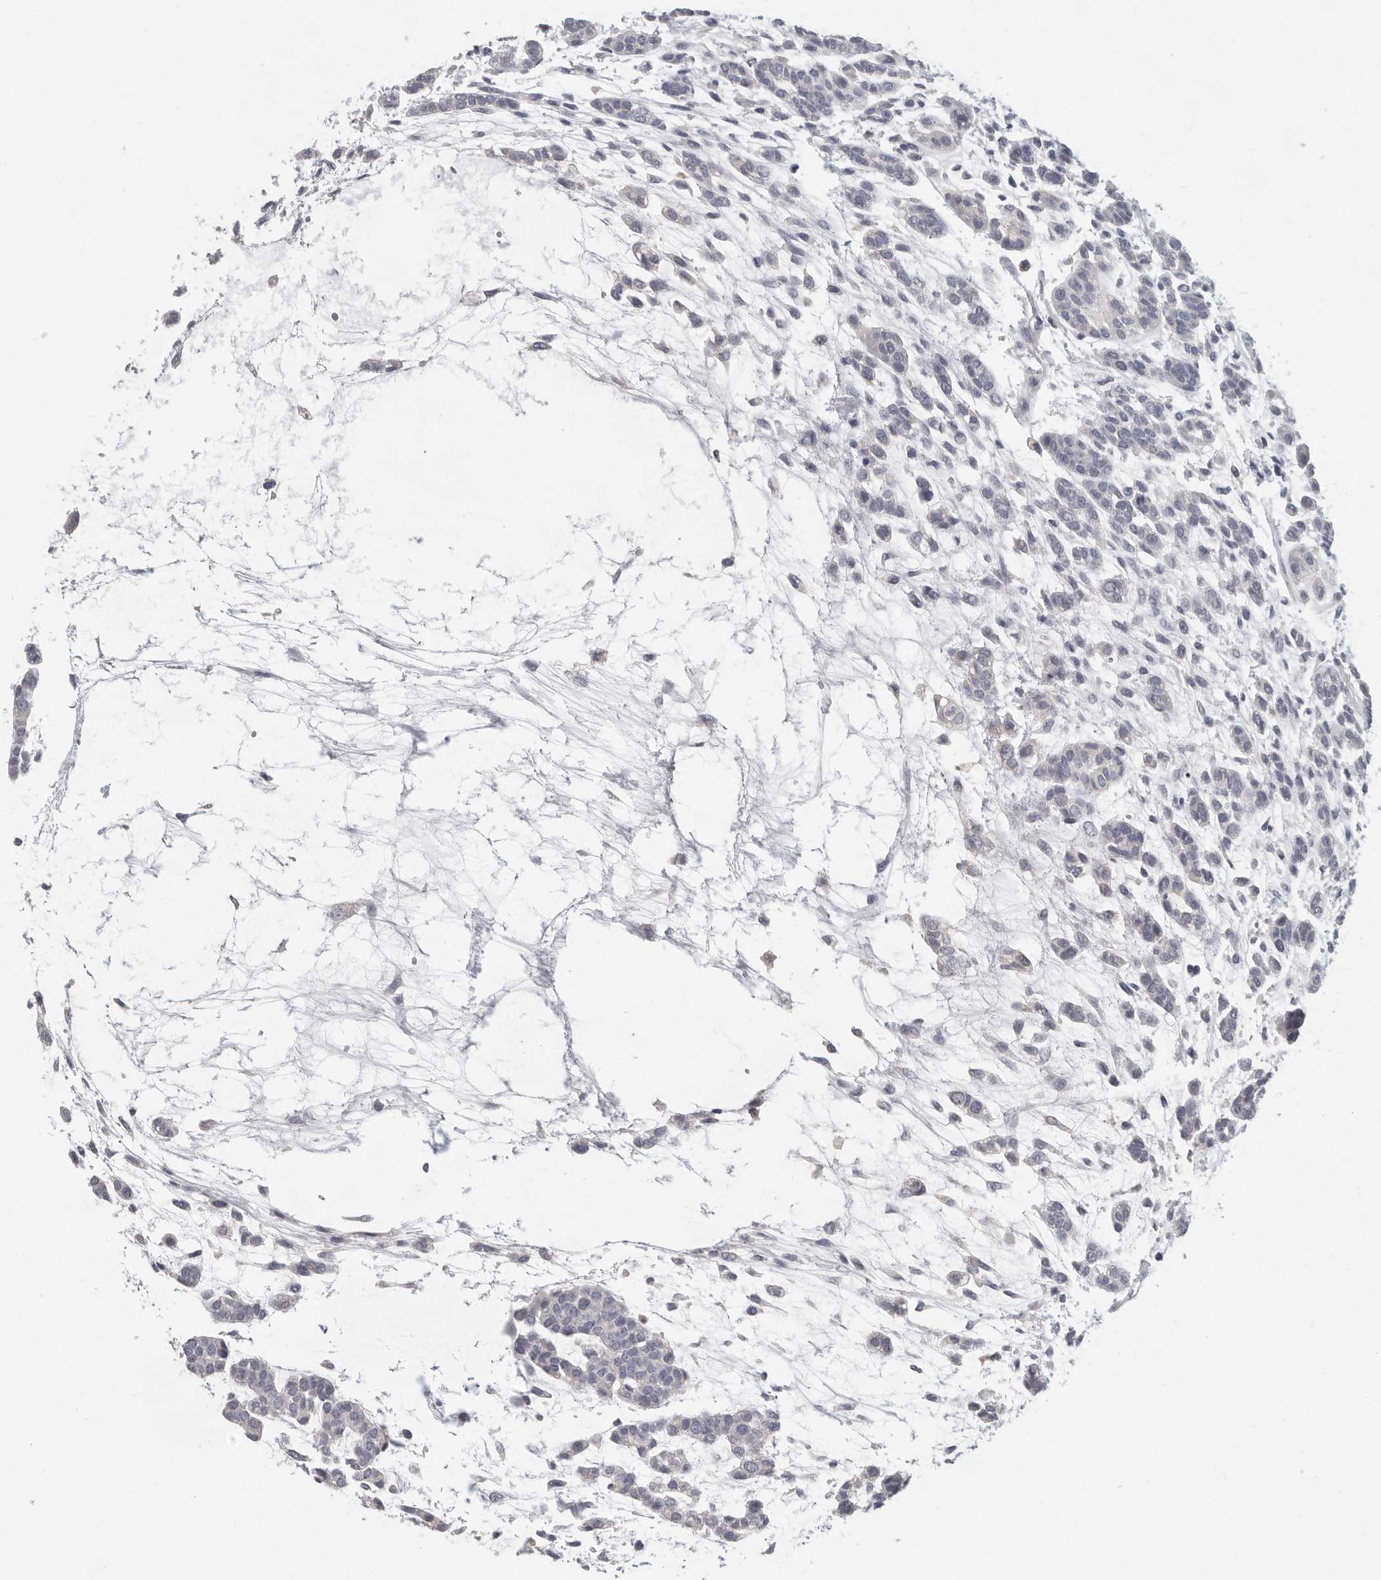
{"staining": {"intensity": "negative", "quantity": "none", "location": "none"}, "tissue": "head and neck cancer", "cell_type": "Tumor cells", "image_type": "cancer", "snomed": [{"axis": "morphology", "description": "Adenocarcinoma, NOS"}, {"axis": "morphology", "description": "Adenoma, NOS"}, {"axis": "topography", "description": "Head-Neck"}], "caption": "Immunohistochemical staining of human head and neck adenocarcinoma demonstrates no significant positivity in tumor cells. (DAB immunohistochemistry, high magnification).", "gene": "DNAJC11", "patient": {"sex": "female", "age": 55}}